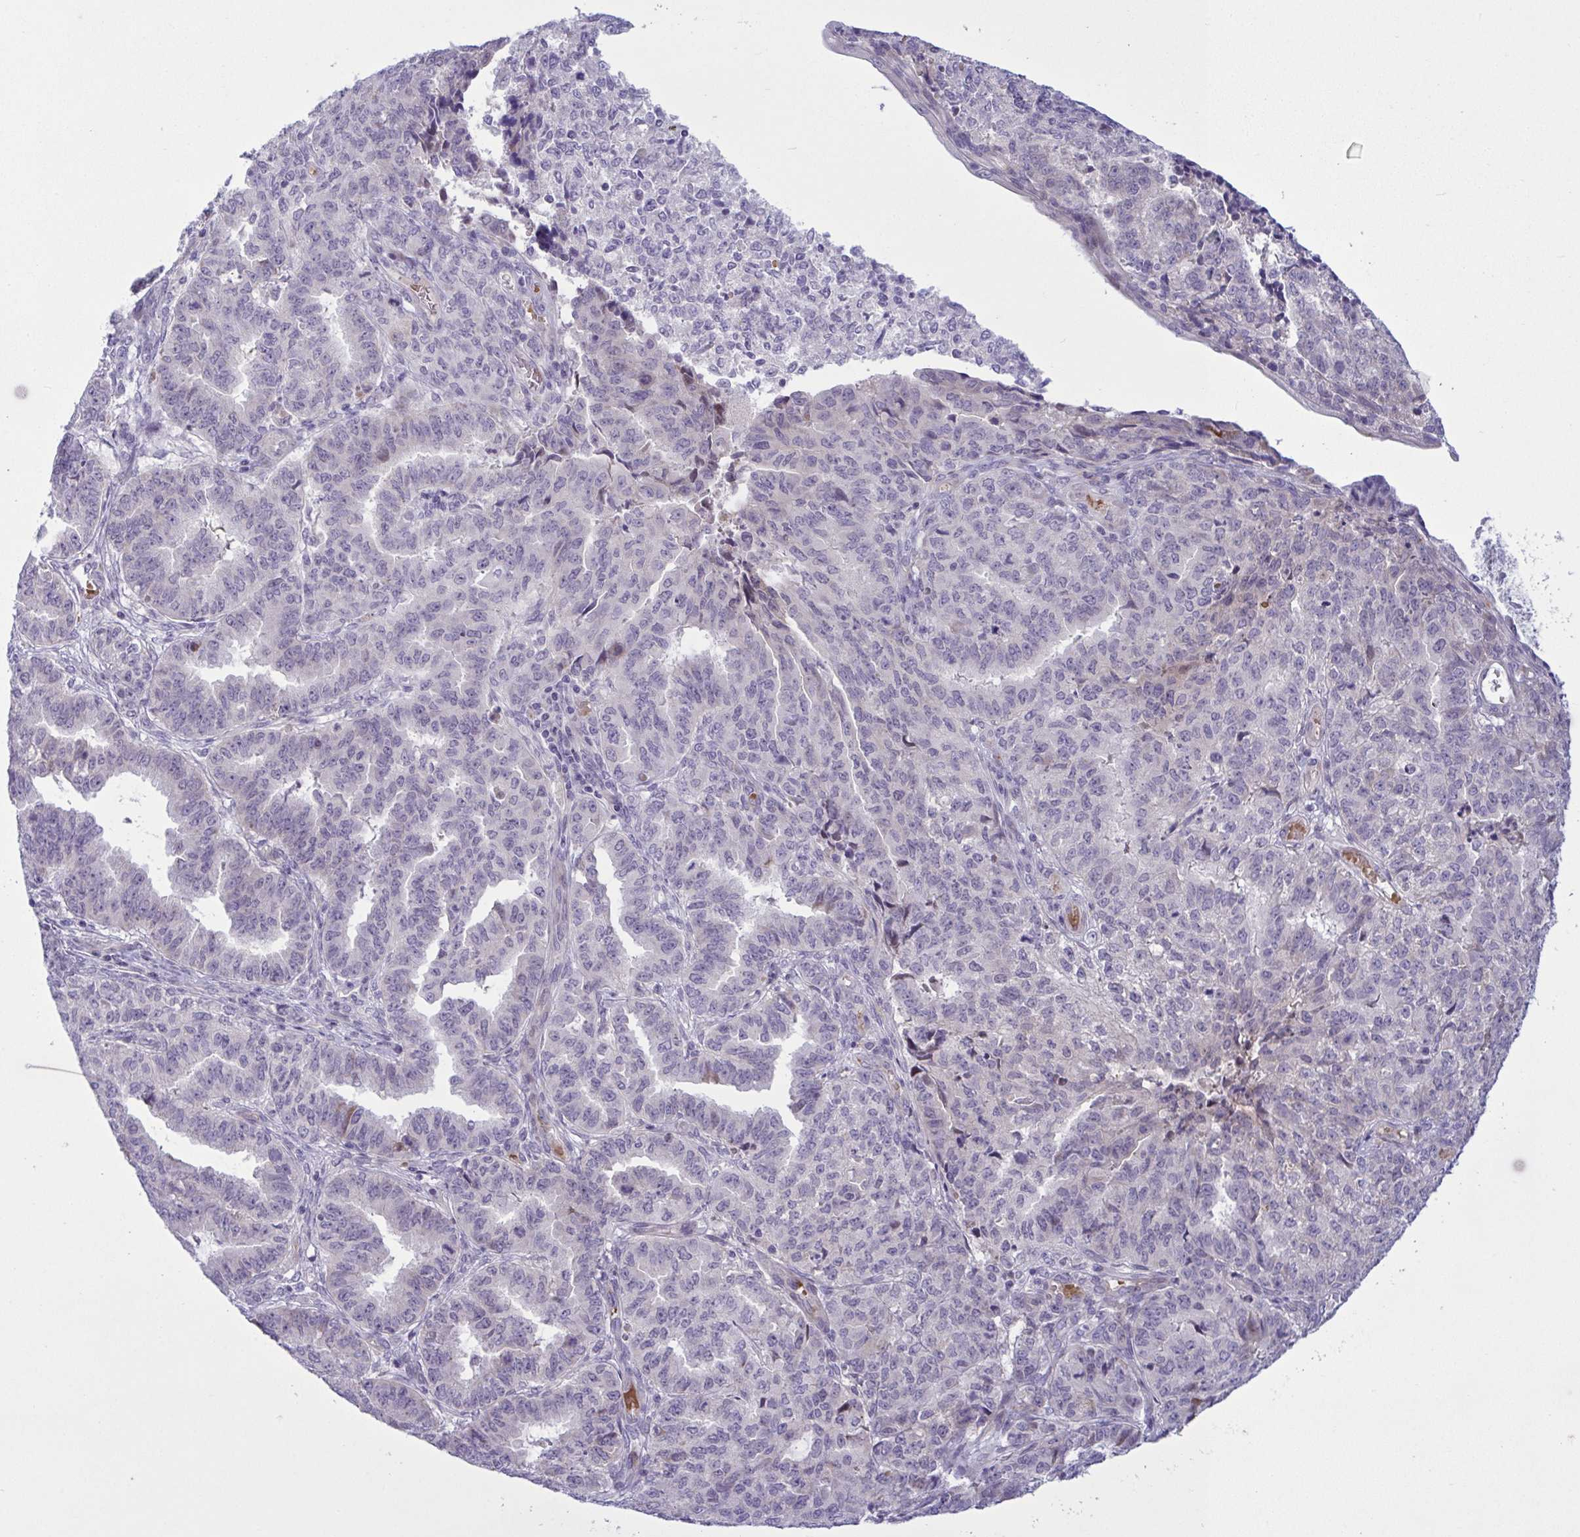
{"staining": {"intensity": "negative", "quantity": "none", "location": "none"}, "tissue": "endometrial cancer", "cell_type": "Tumor cells", "image_type": "cancer", "snomed": [{"axis": "morphology", "description": "Adenocarcinoma, NOS"}, {"axis": "topography", "description": "Endometrium"}], "caption": "Human endometrial adenocarcinoma stained for a protein using immunohistochemistry shows no expression in tumor cells.", "gene": "VWC2", "patient": {"sex": "female", "age": 50}}